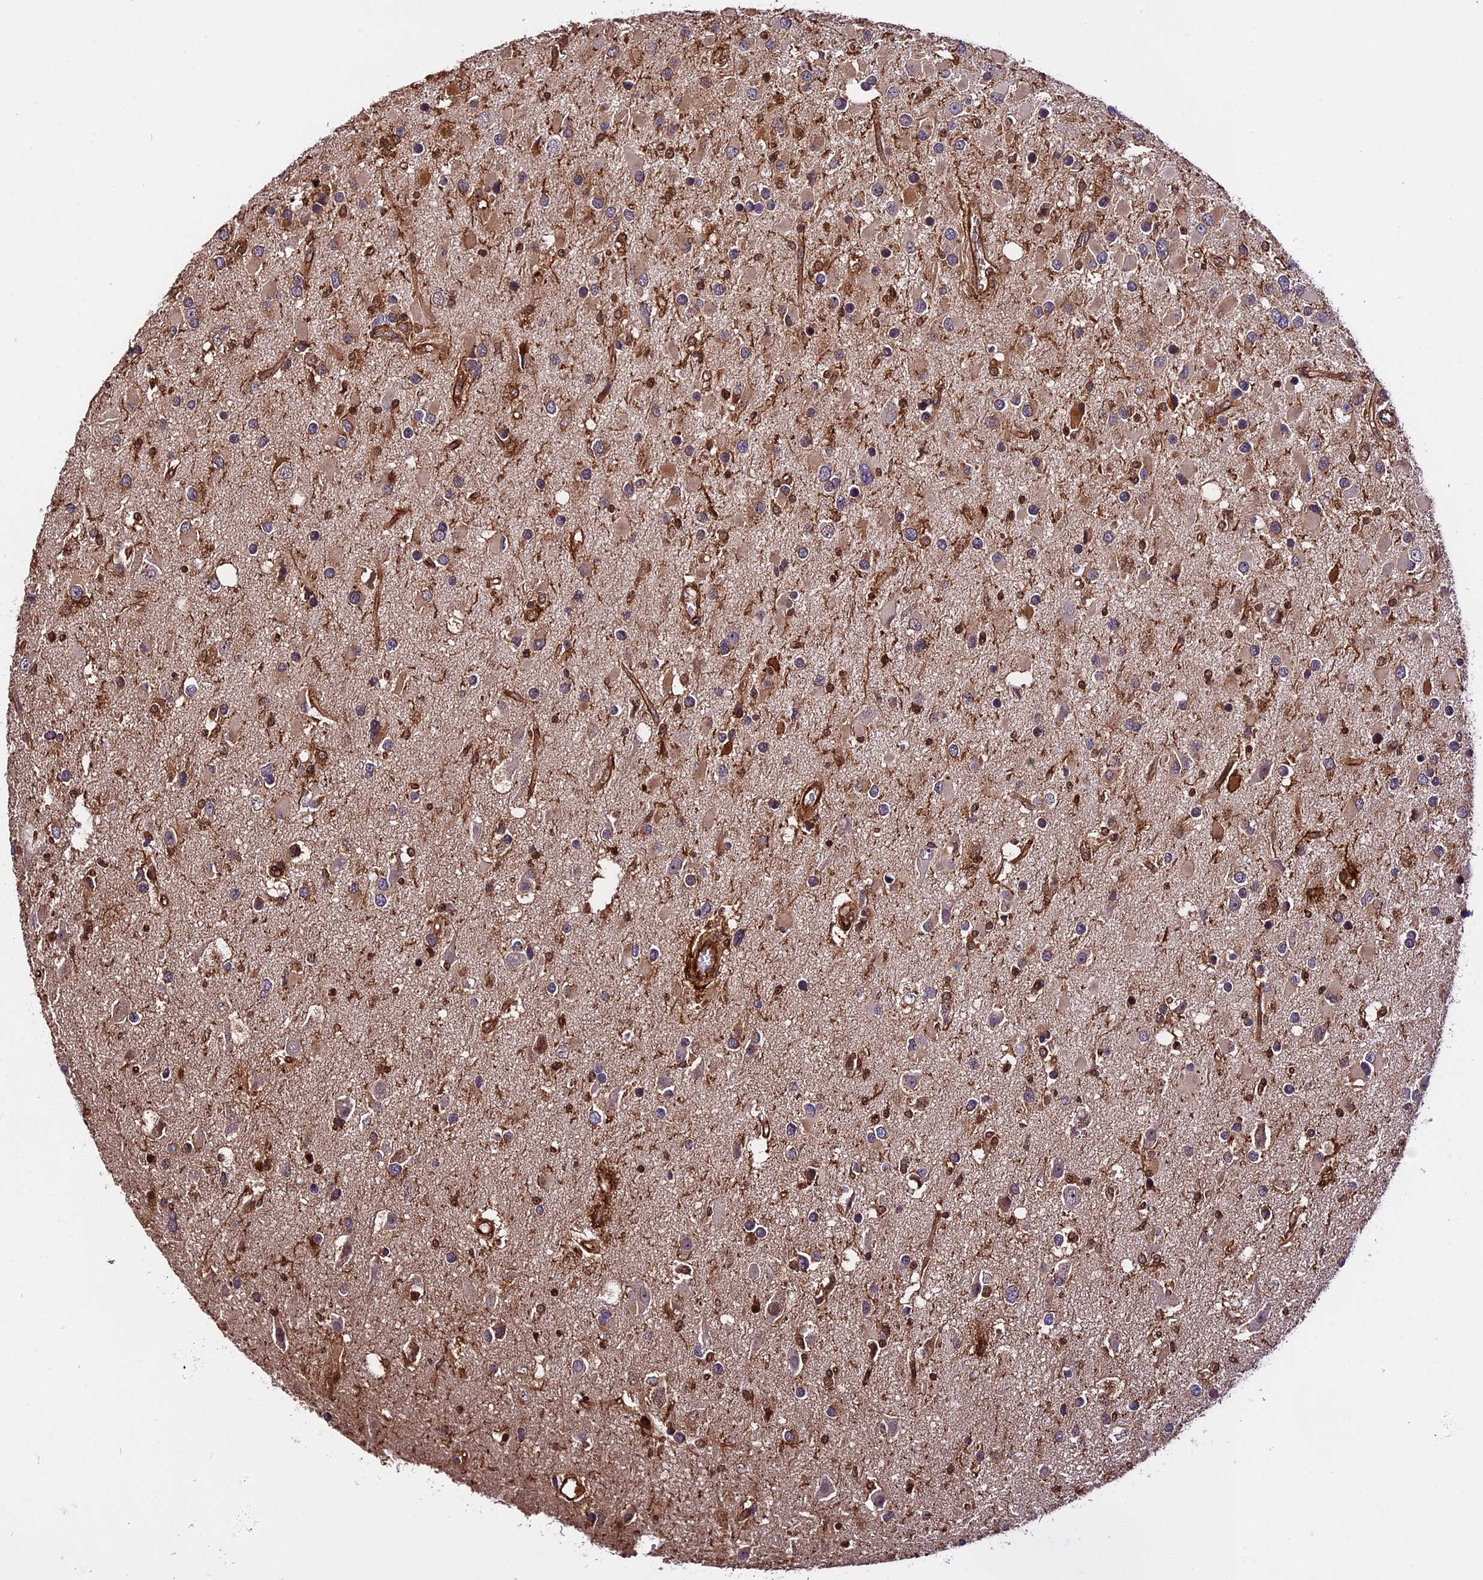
{"staining": {"intensity": "weak", "quantity": "<25%", "location": "cytoplasmic/membranous"}, "tissue": "glioma", "cell_type": "Tumor cells", "image_type": "cancer", "snomed": [{"axis": "morphology", "description": "Glioma, malignant, High grade"}, {"axis": "topography", "description": "Brain"}], "caption": "This is an immunohistochemistry image of human malignant high-grade glioma. There is no expression in tumor cells.", "gene": "HERPUD1", "patient": {"sex": "male", "age": 53}}